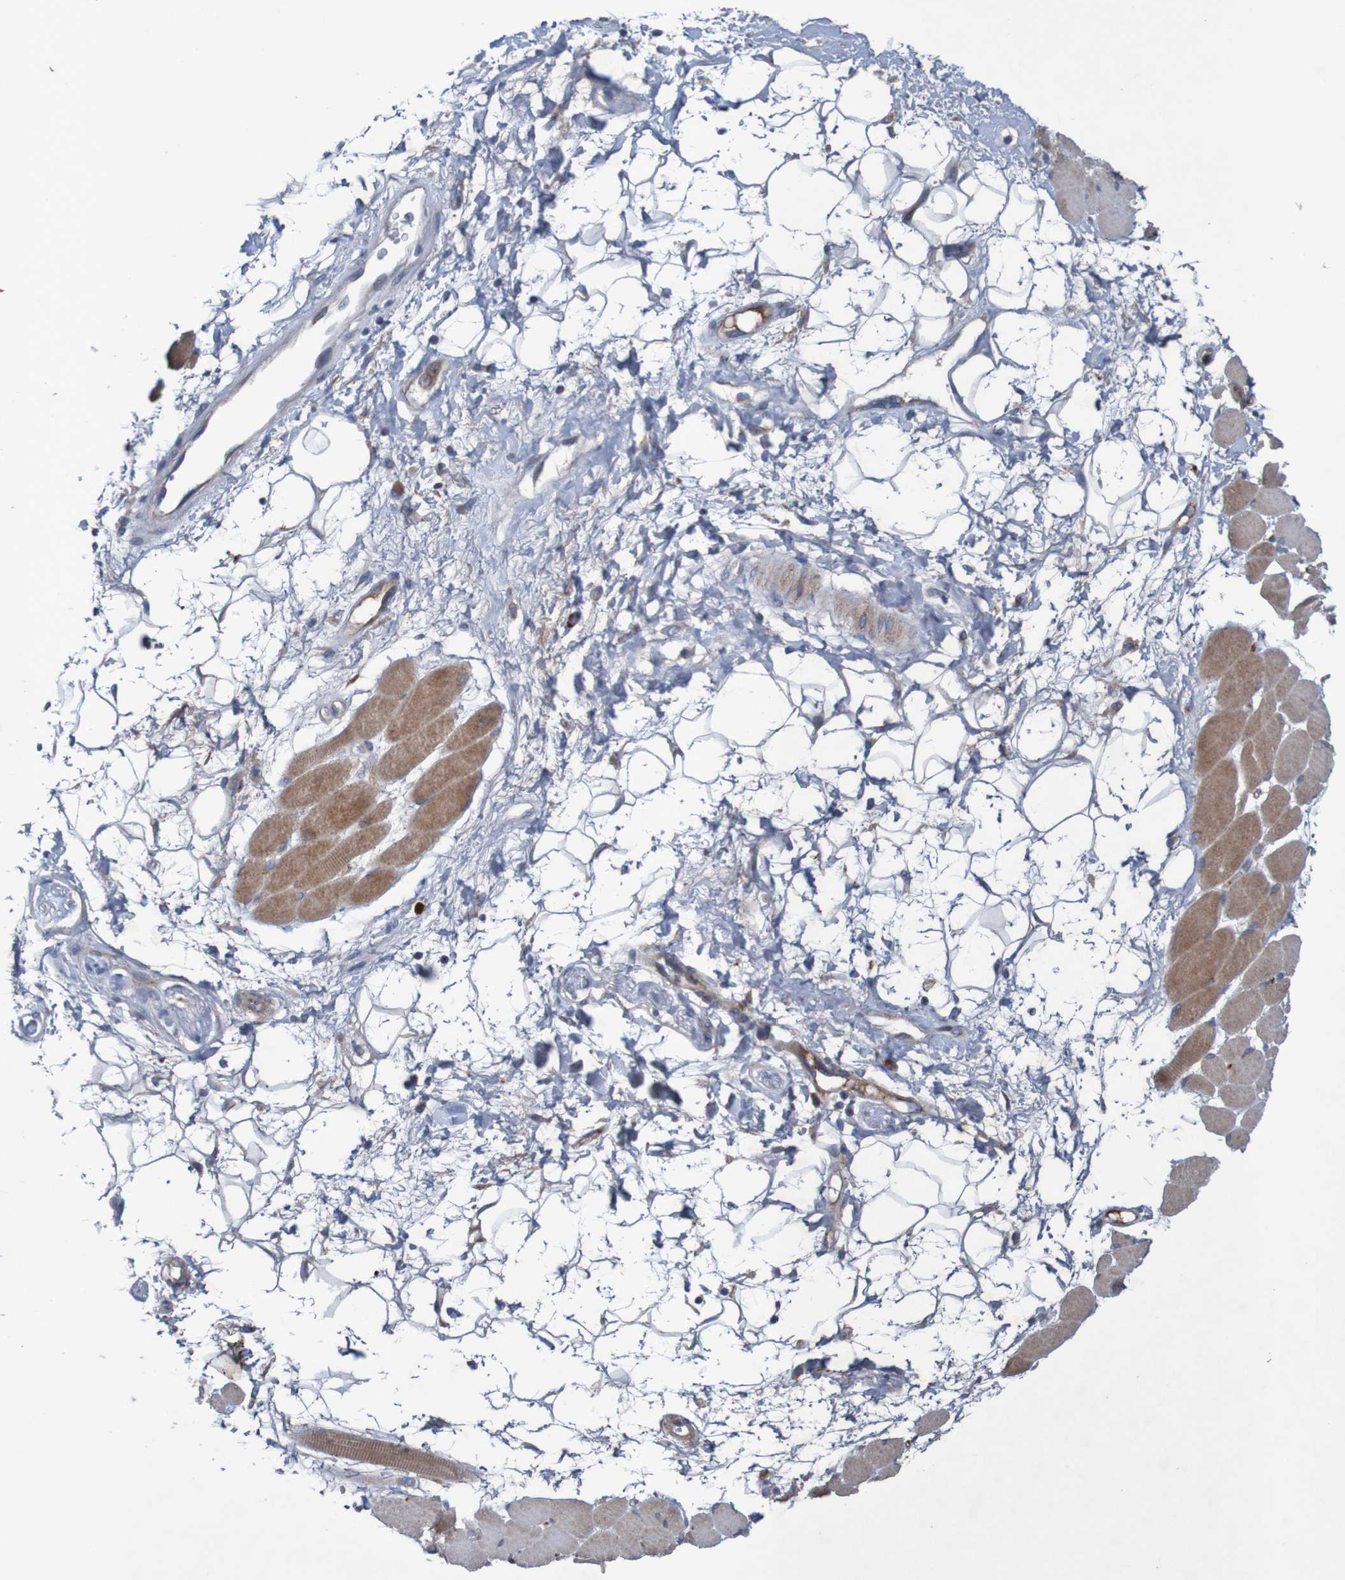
{"staining": {"intensity": "moderate", "quantity": ">75%", "location": "cytoplasmic/membranous"}, "tissue": "skeletal muscle", "cell_type": "Myocytes", "image_type": "normal", "snomed": [{"axis": "morphology", "description": "Normal tissue, NOS"}, {"axis": "topography", "description": "Skeletal muscle"}, {"axis": "topography", "description": "Peripheral nerve tissue"}], "caption": "Immunohistochemistry of benign human skeletal muscle demonstrates medium levels of moderate cytoplasmic/membranous positivity in approximately >75% of myocytes. (DAB = brown stain, brightfield microscopy at high magnification).", "gene": "ANGPT4", "patient": {"sex": "female", "age": 84}}